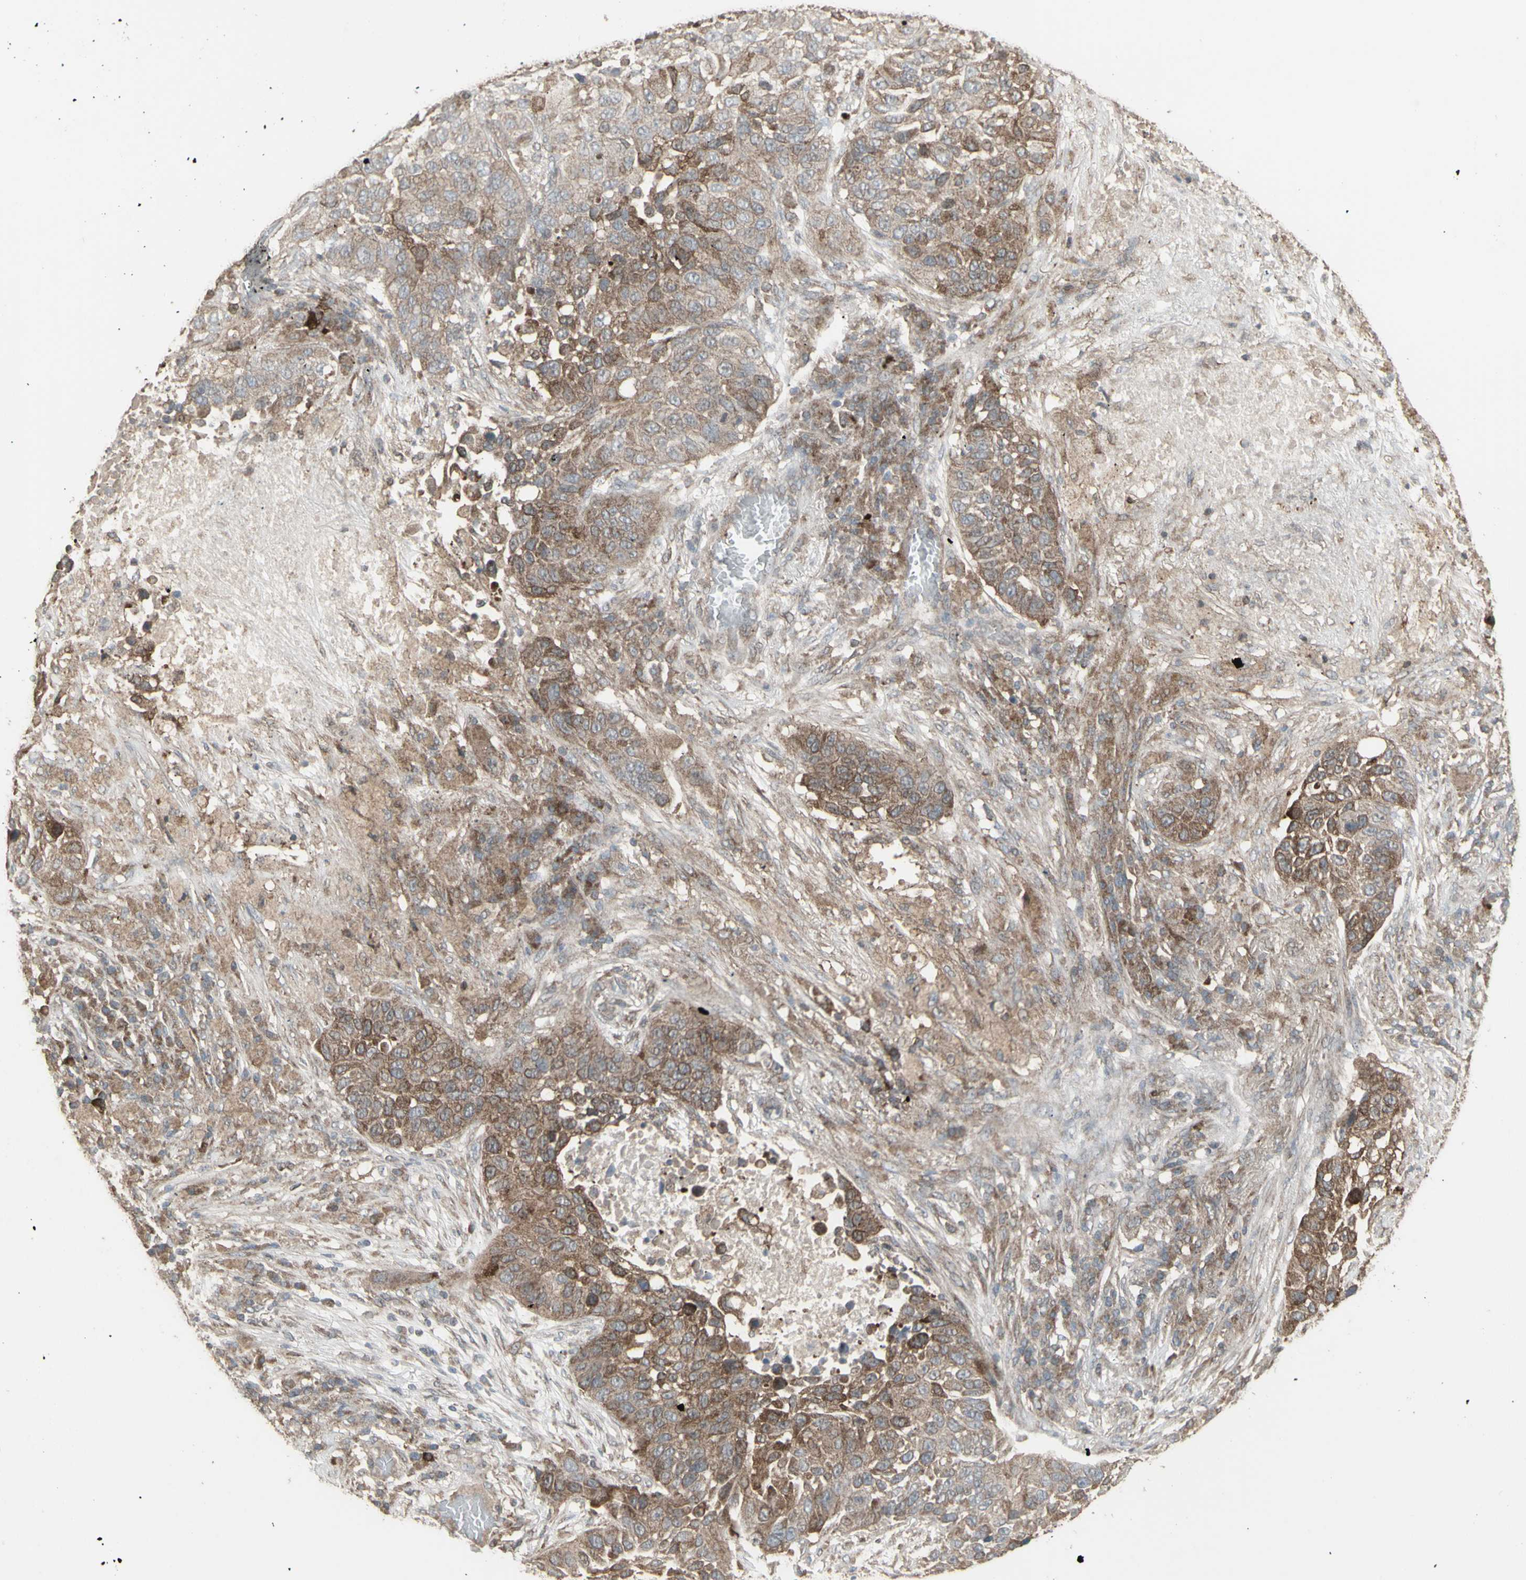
{"staining": {"intensity": "moderate", "quantity": ">75%", "location": "cytoplasmic/membranous"}, "tissue": "lung cancer", "cell_type": "Tumor cells", "image_type": "cancer", "snomed": [{"axis": "morphology", "description": "Squamous cell carcinoma, NOS"}, {"axis": "topography", "description": "Lung"}], "caption": "The image exhibits immunohistochemical staining of squamous cell carcinoma (lung). There is moderate cytoplasmic/membranous staining is present in about >75% of tumor cells.", "gene": "RNASEL", "patient": {"sex": "male", "age": 57}}